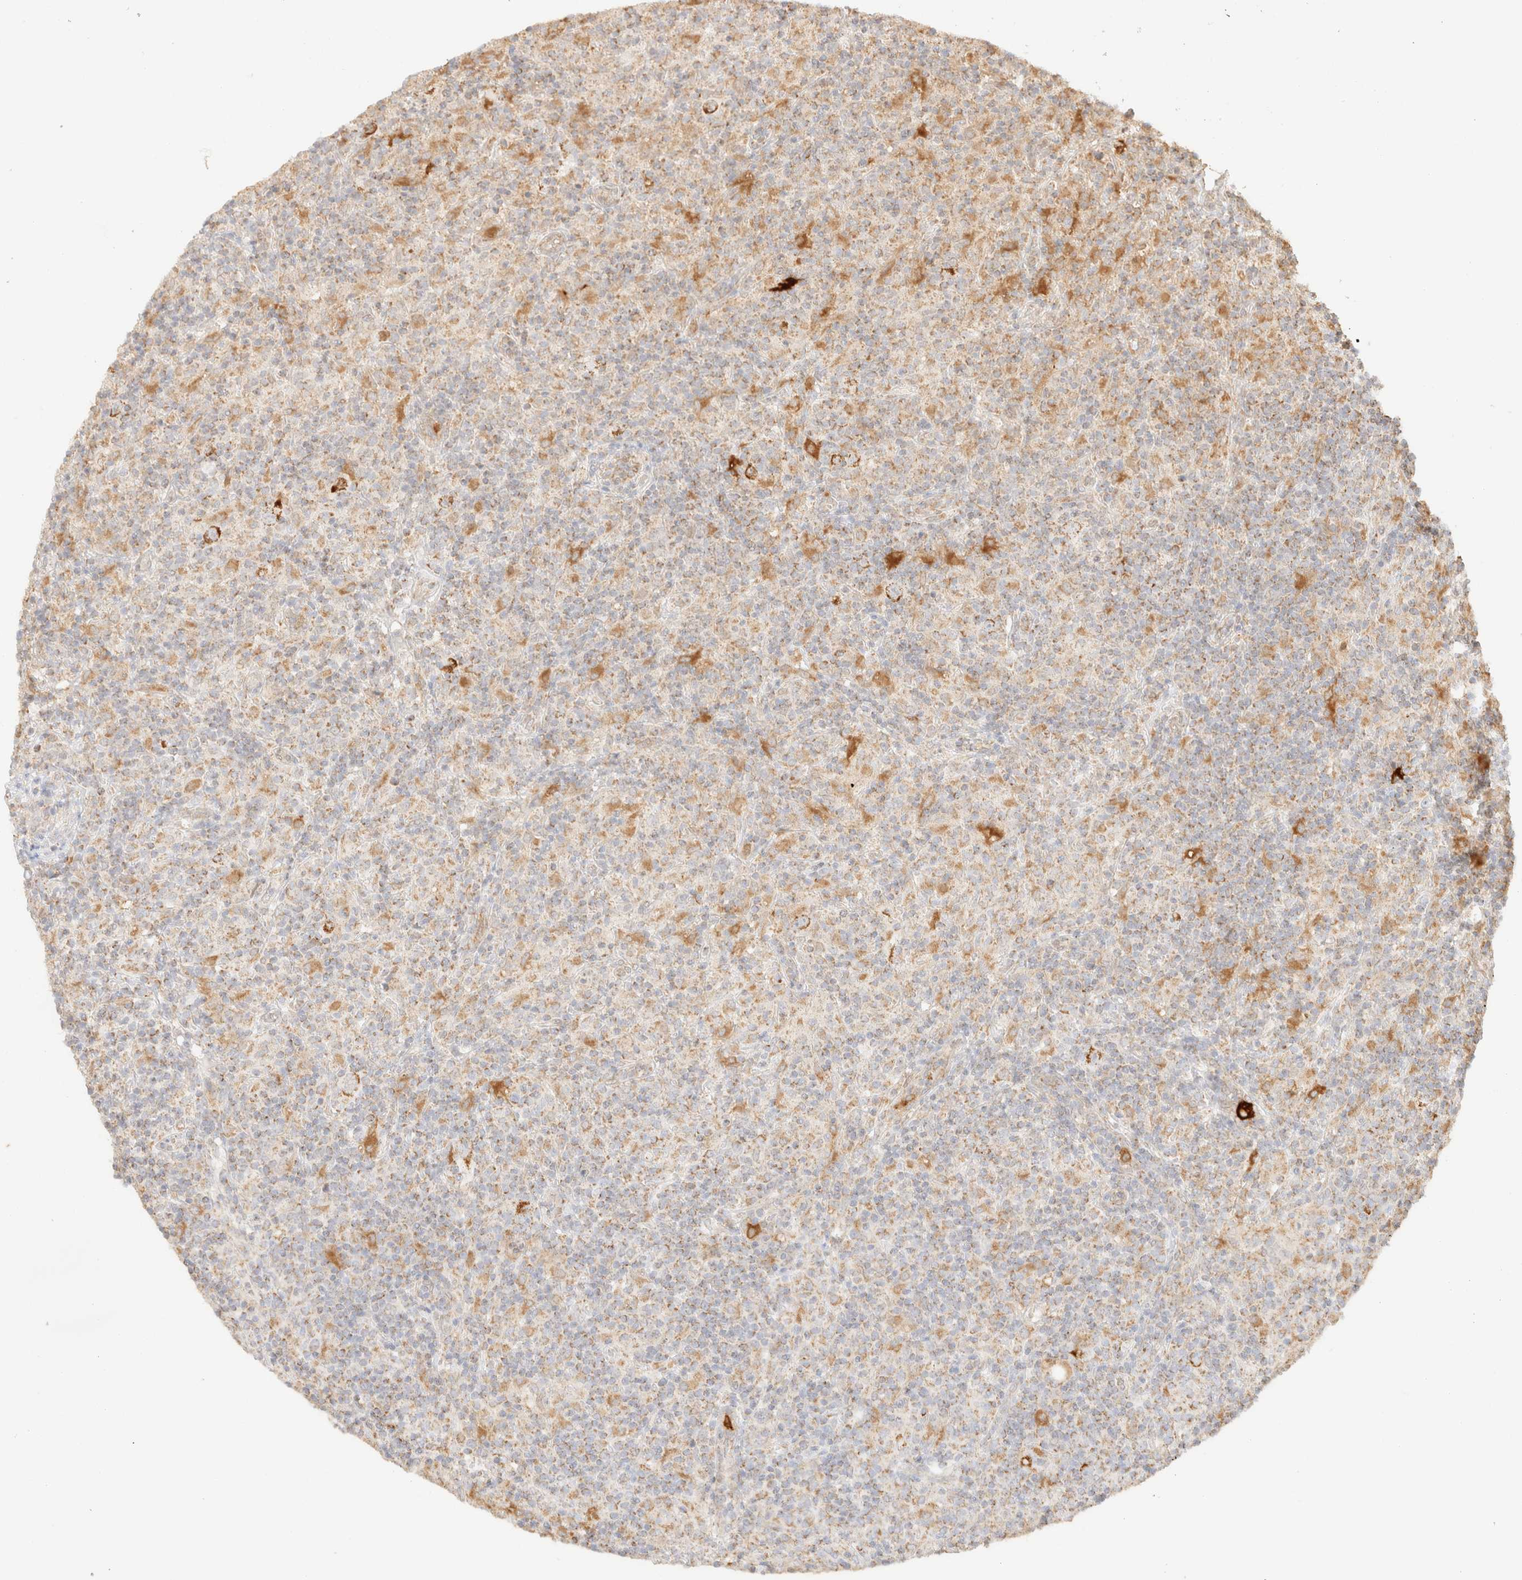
{"staining": {"intensity": "strong", "quantity": ">75%", "location": "cytoplasmic/membranous"}, "tissue": "lymphoma", "cell_type": "Tumor cells", "image_type": "cancer", "snomed": [{"axis": "morphology", "description": "Hodgkin's disease, NOS"}, {"axis": "topography", "description": "Lymph node"}], "caption": "An immunohistochemistry micrograph of neoplastic tissue is shown. Protein staining in brown labels strong cytoplasmic/membranous positivity in lymphoma within tumor cells. (Stains: DAB in brown, nuclei in blue, Microscopy: brightfield microscopy at high magnification).", "gene": "TACO1", "patient": {"sex": "male", "age": 70}}